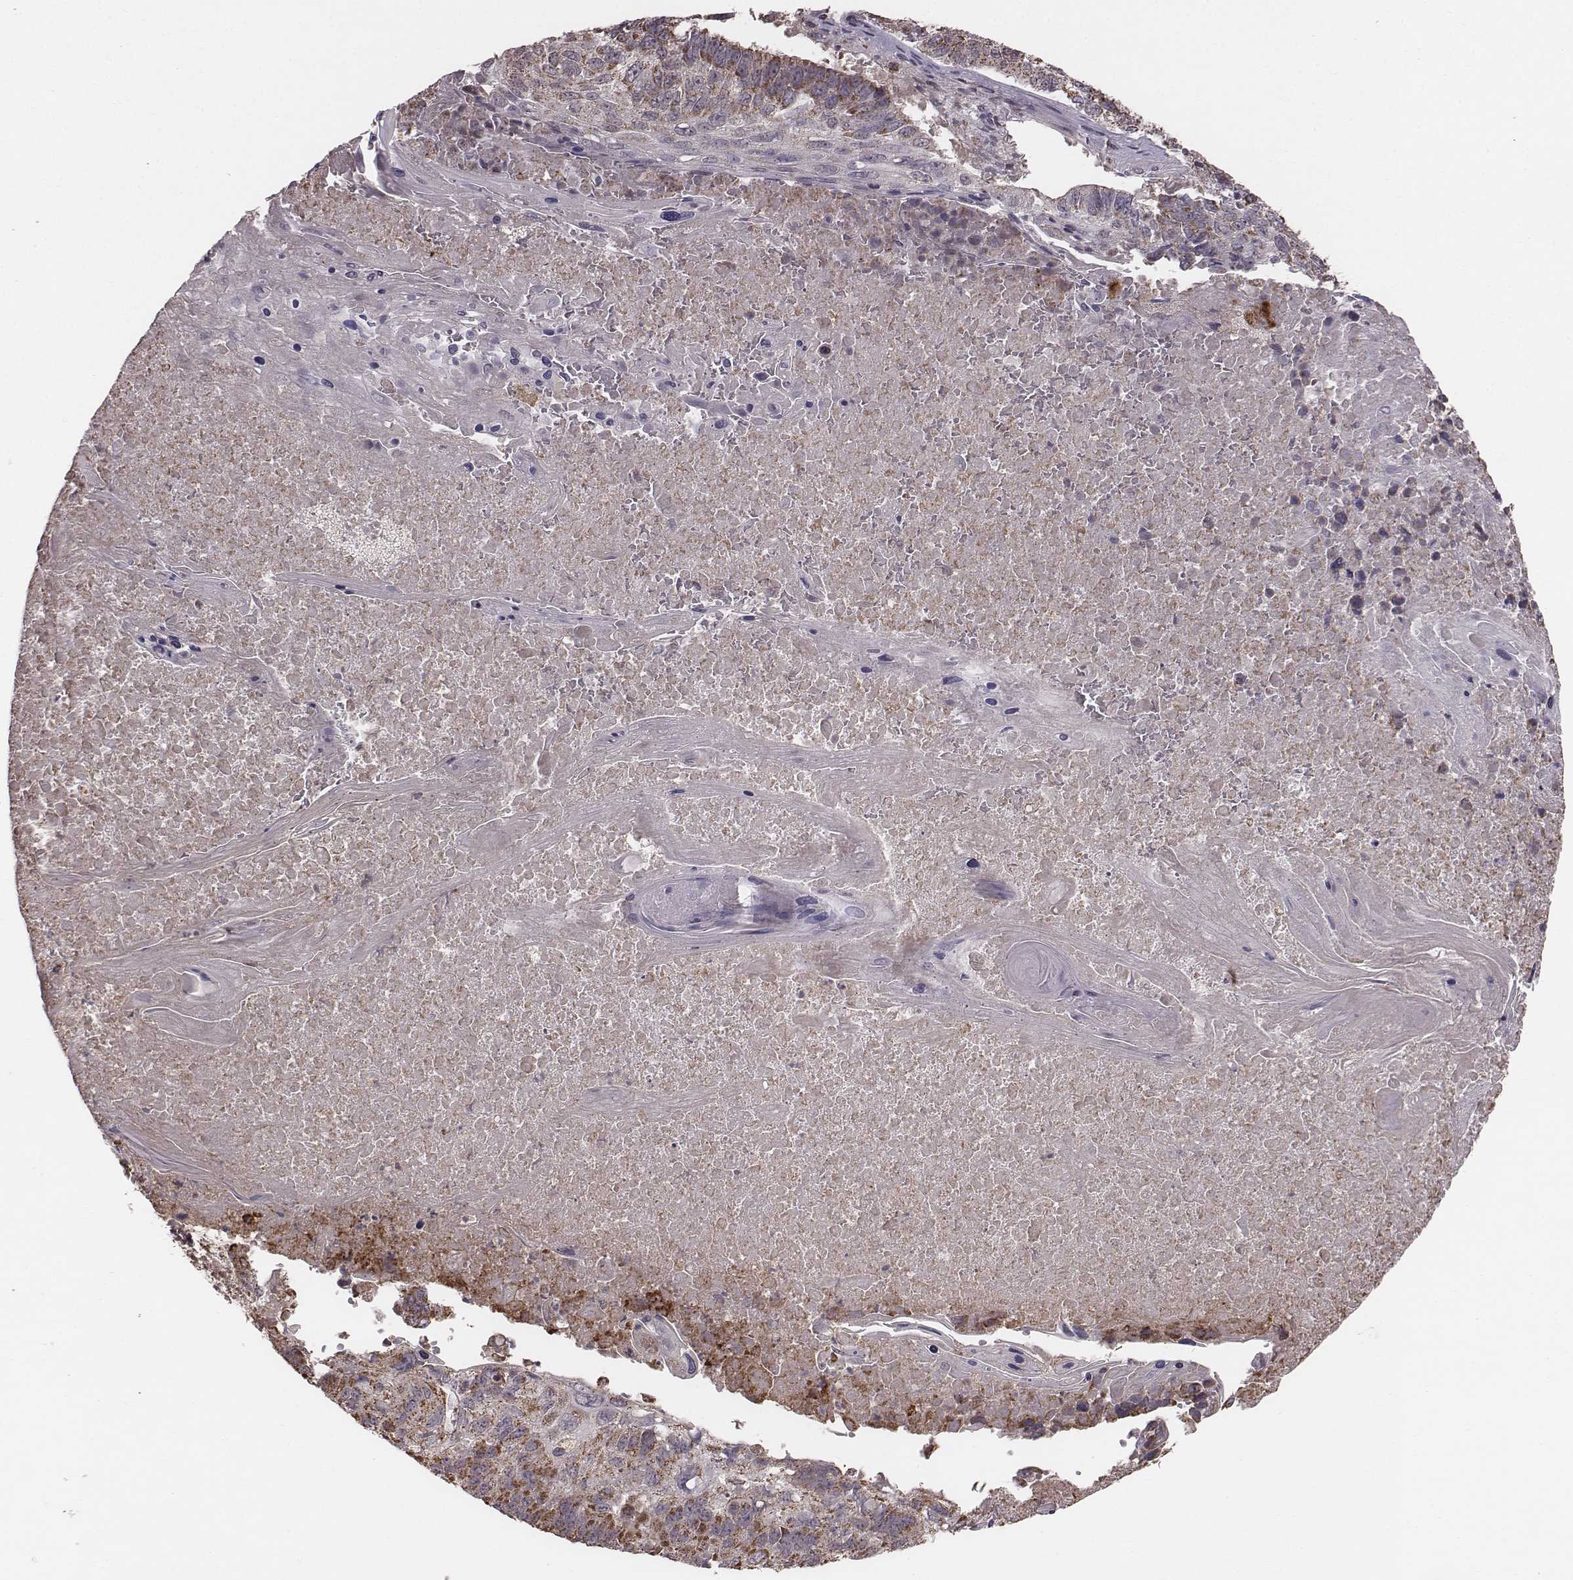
{"staining": {"intensity": "strong", "quantity": ">75%", "location": "cytoplasmic/membranous"}, "tissue": "lung cancer", "cell_type": "Tumor cells", "image_type": "cancer", "snomed": [{"axis": "morphology", "description": "Squamous cell carcinoma, NOS"}, {"axis": "topography", "description": "Lung"}], "caption": "Squamous cell carcinoma (lung) tissue shows strong cytoplasmic/membranous positivity in about >75% of tumor cells, visualized by immunohistochemistry. (DAB (3,3'-diaminobenzidine) = brown stain, brightfield microscopy at high magnification).", "gene": "PDCD2L", "patient": {"sex": "male", "age": 73}}